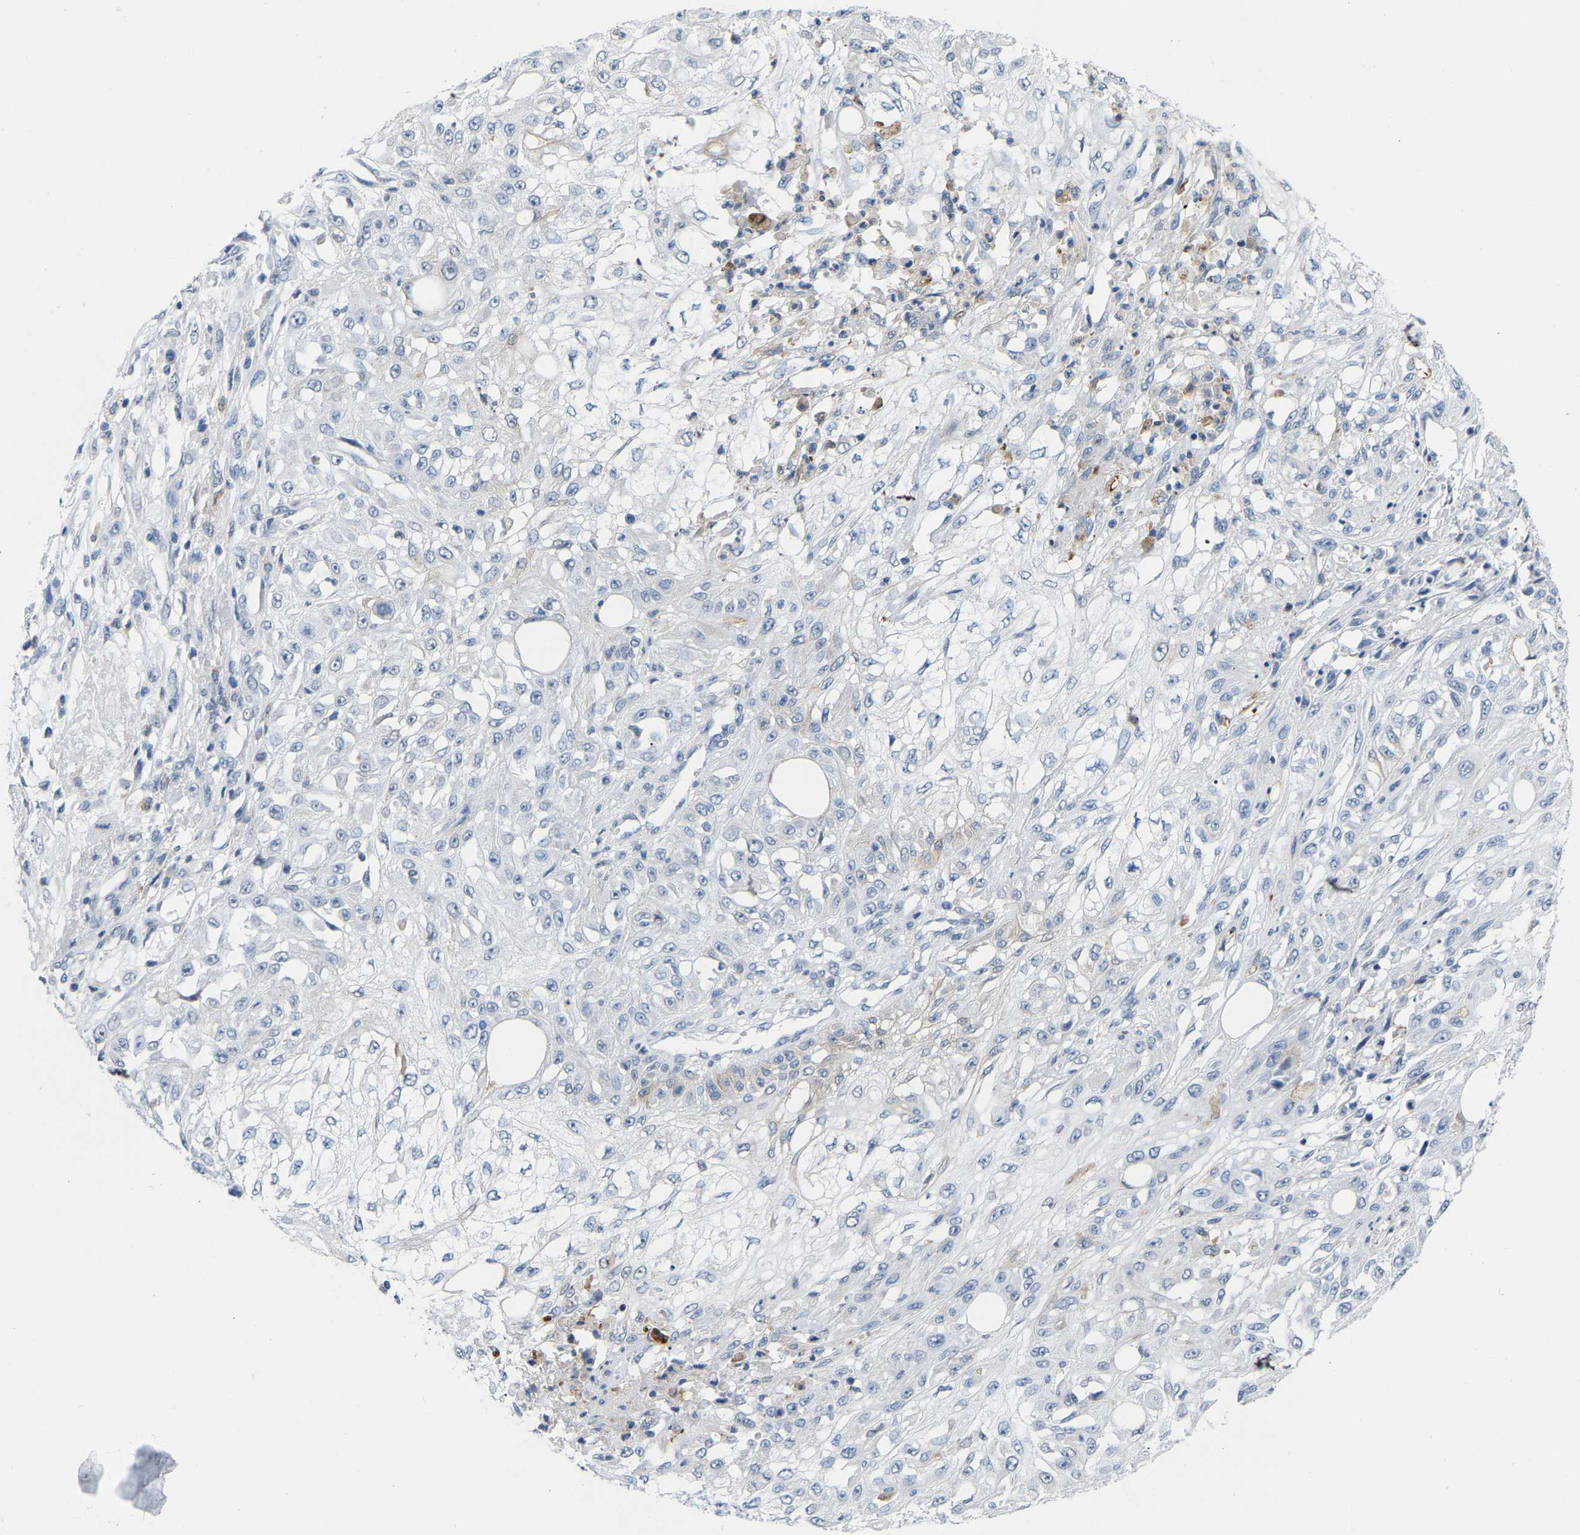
{"staining": {"intensity": "negative", "quantity": "none", "location": "none"}, "tissue": "skin cancer", "cell_type": "Tumor cells", "image_type": "cancer", "snomed": [{"axis": "morphology", "description": "Squamous cell carcinoma, NOS"}, {"axis": "morphology", "description": "Squamous cell carcinoma, metastatic, NOS"}, {"axis": "topography", "description": "Skin"}, {"axis": "topography", "description": "Lymph node"}], "caption": "An immunohistochemistry (IHC) histopathology image of skin metastatic squamous cell carcinoma is shown. There is no staining in tumor cells of skin metastatic squamous cell carcinoma. (DAB (3,3'-diaminobenzidine) immunohistochemistry, high magnification).", "gene": "ABTB2", "patient": {"sex": "male", "age": 75}}